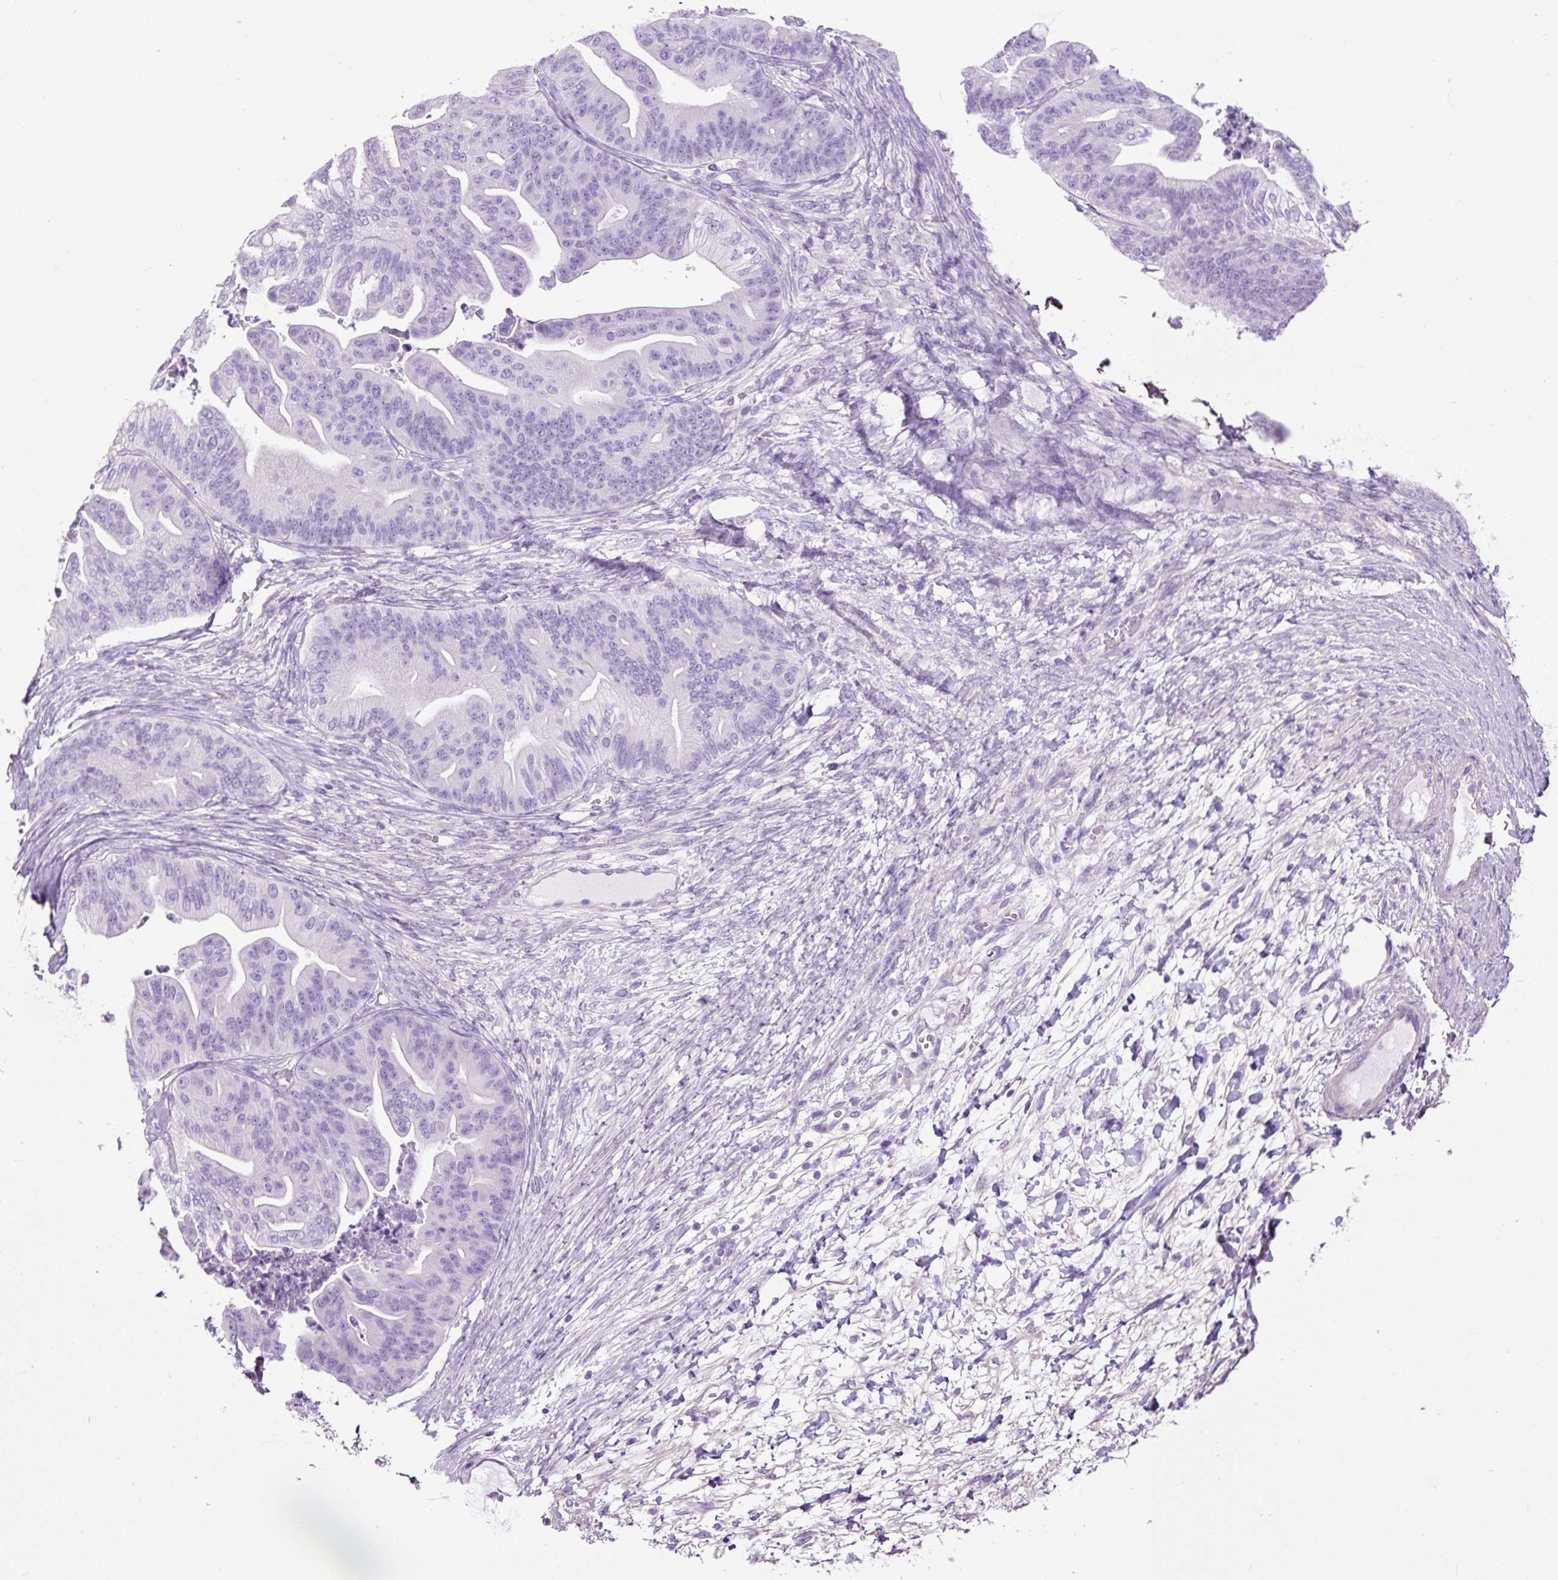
{"staining": {"intensity": "negative", "quantity": "none", "location": "none"}, "tissue": "ovarian cancer", "cell_type": "Tumor cells", "image_type": "cancer", "snomed": [{"axis": "morphology", "description": "Cystadenocarcinoma, mucinous, NOS"}, {"axis": "topography", "description": "Ovary"}], "caption": "This micrograph is of ovarian mucinous cystadenocarcinoma stained with immunohistochemistry to label a protein in brown with the nuclei are counter-stained blue. There is no positivity in tumor cells. Nuclei are stained in blue.", "gene": "PDIA2", "patient": {"sex": "female", "age": 67}}